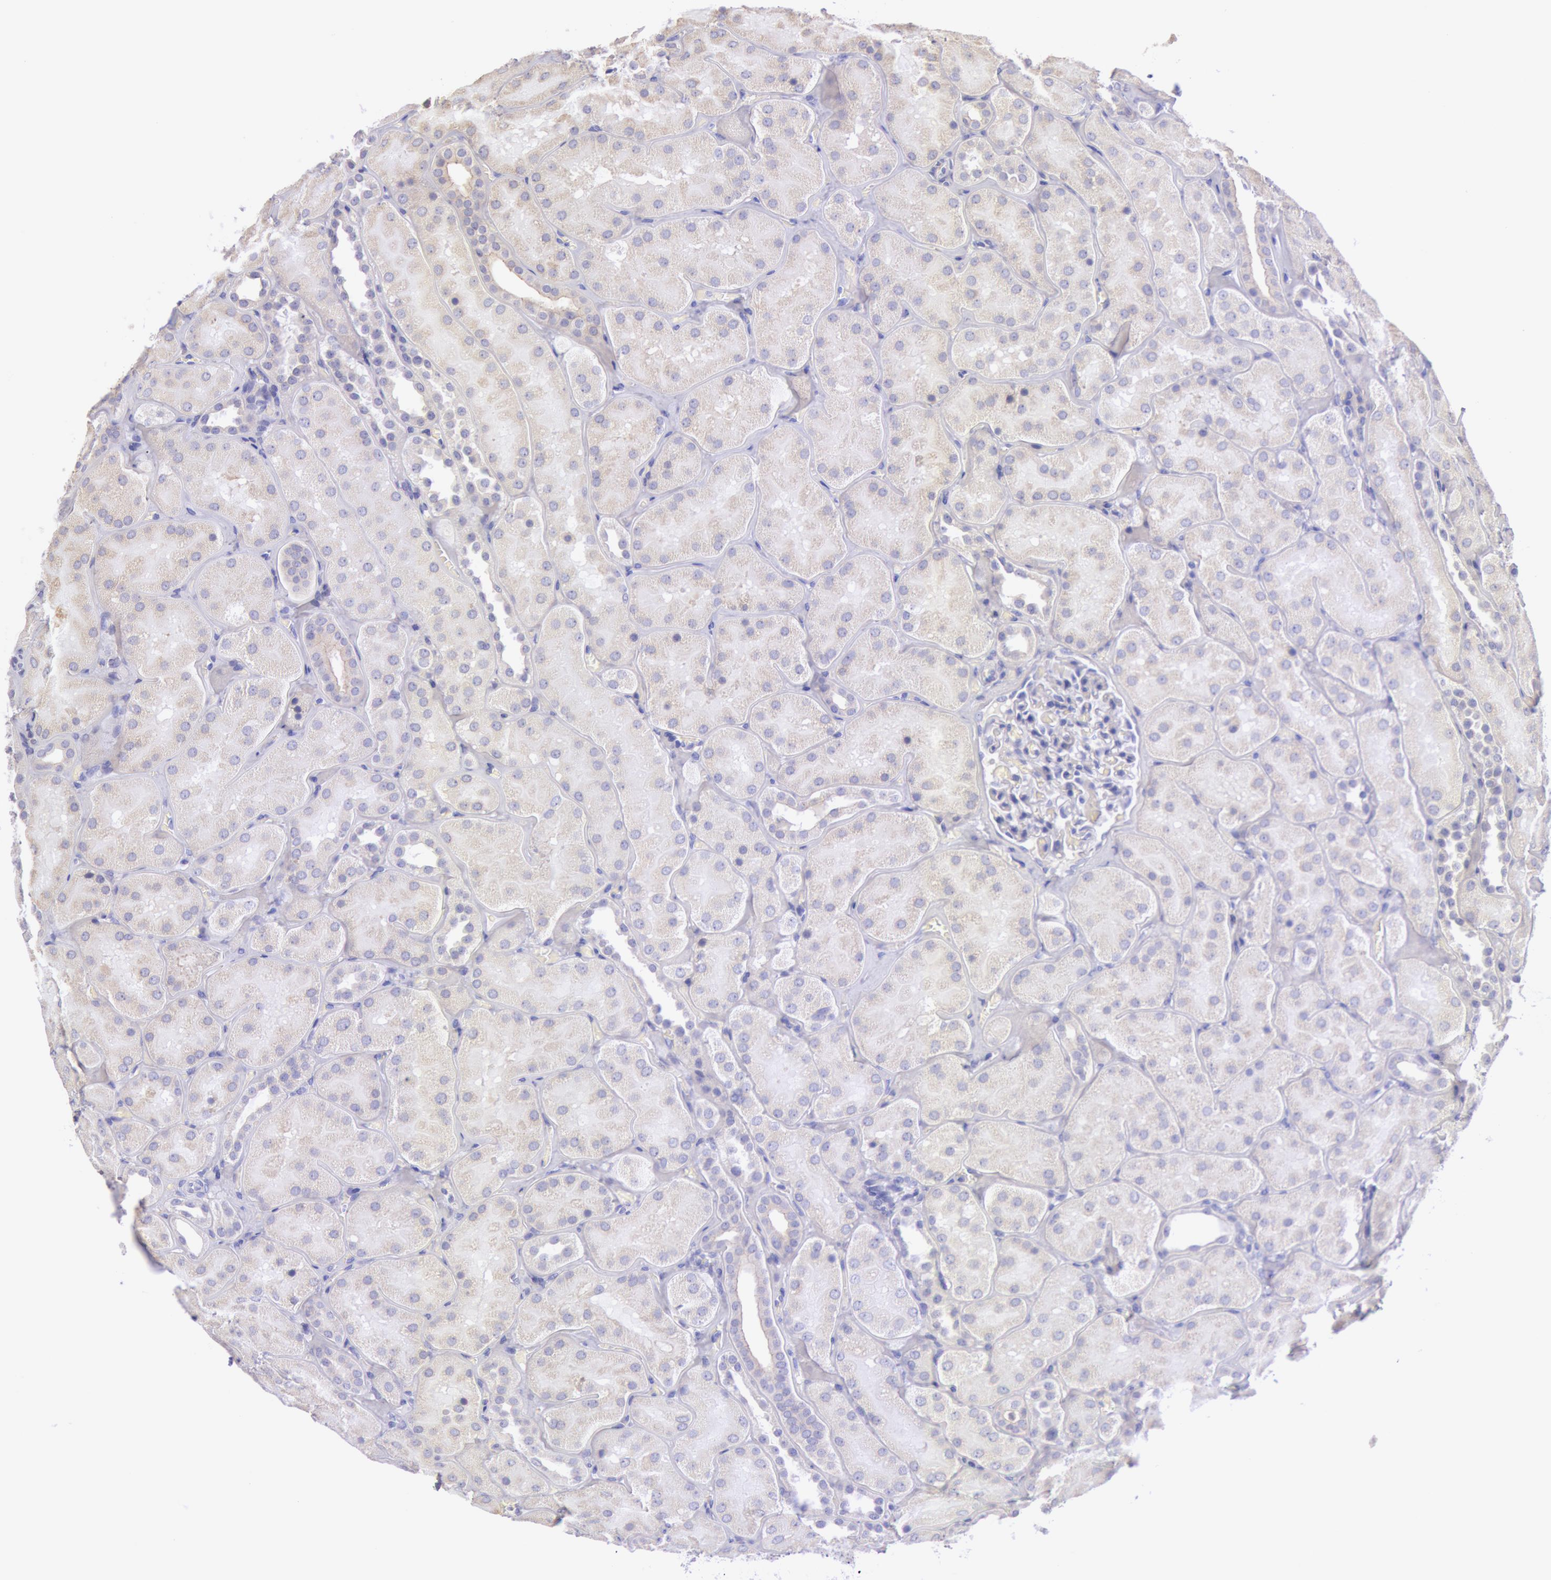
{"staining": {"intensity": "negative", "quantity": "none", "location": "none"}, "tissue": "kidney", "cell_type": "Cells in glomeruli", "image_type": "normal", "snomed": [{"axis": "morphology", "description": "Normal tissue, NOS"}, {"axis": "topography", "description": "Kidney"}], "caption": "IHC micrograph of benign kidney stained for a protein (brown), which reveals no staining in cells in glomeruli. Nuclei are stained in blue.", "gene": "MYH1", "patient": {"sex": "male", "age": 28}}